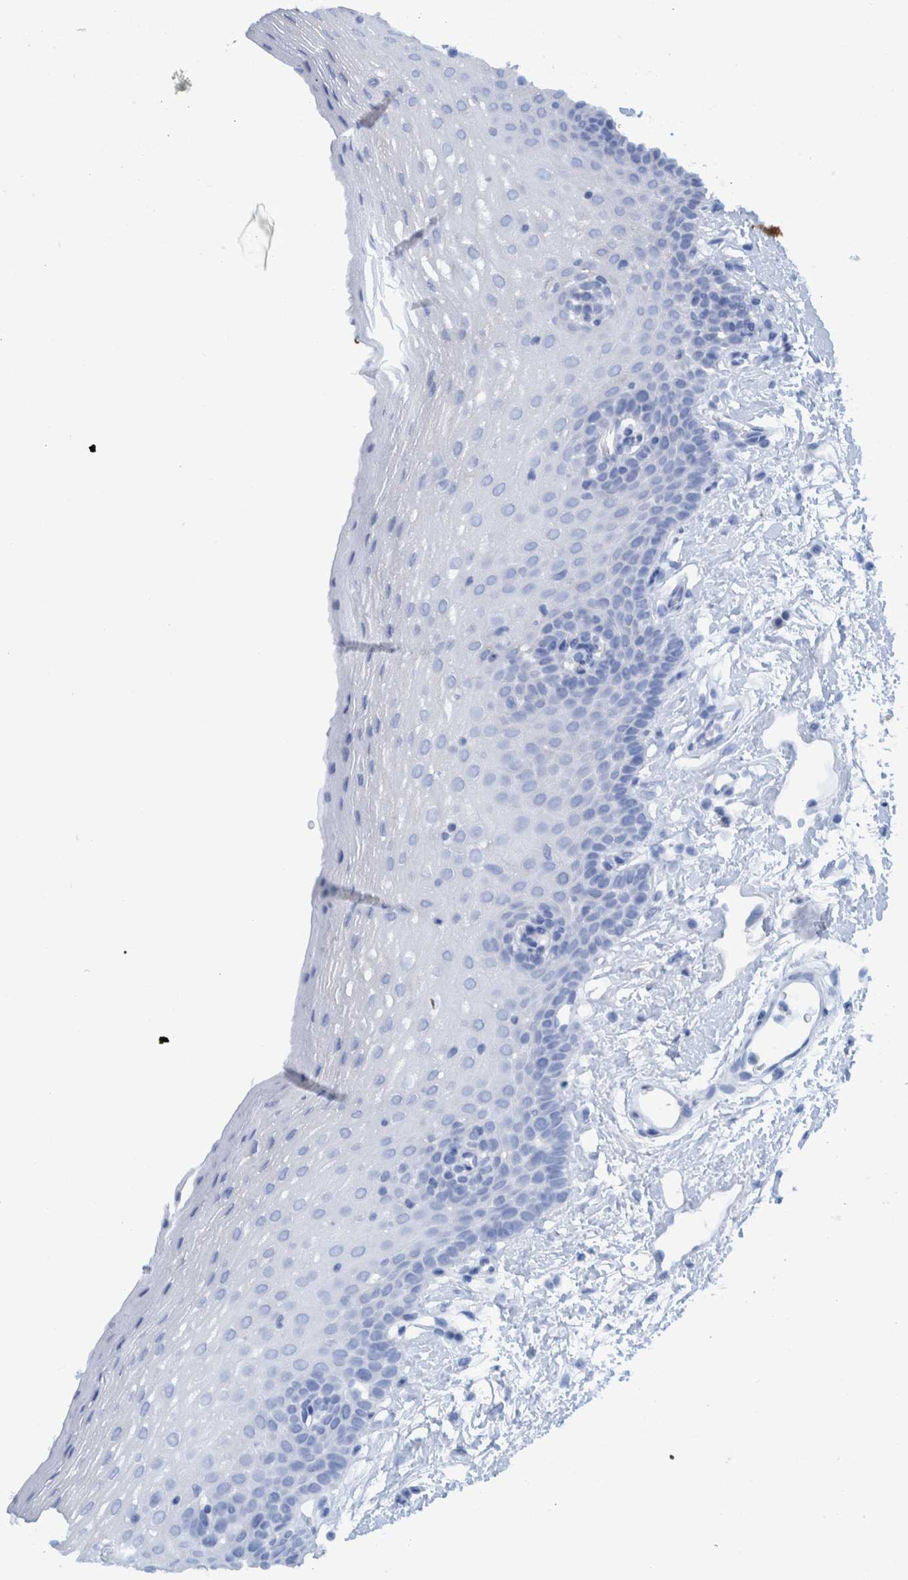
{"staining": {"intensity": "negative", "quantity": "none", "location": "none"}, "tissue": "oral mucosa", "cell_type": "Squamous epithelial cells", "image_type": "normal", "snomed": [{"axis": "morphology", "description": "Normal tissue, NOS"}, {"axis": "topography", "description": "Oral tissue"}], "caption": "Unremarkable oral mucosa was stained to show a protein in brown. There is no significant expression in squamous epithelial cells. (DAB immunohistochemistry (IHC), high magnification).", "gene": "BZW2", "patient": {"sex": "male", "age": 66}}